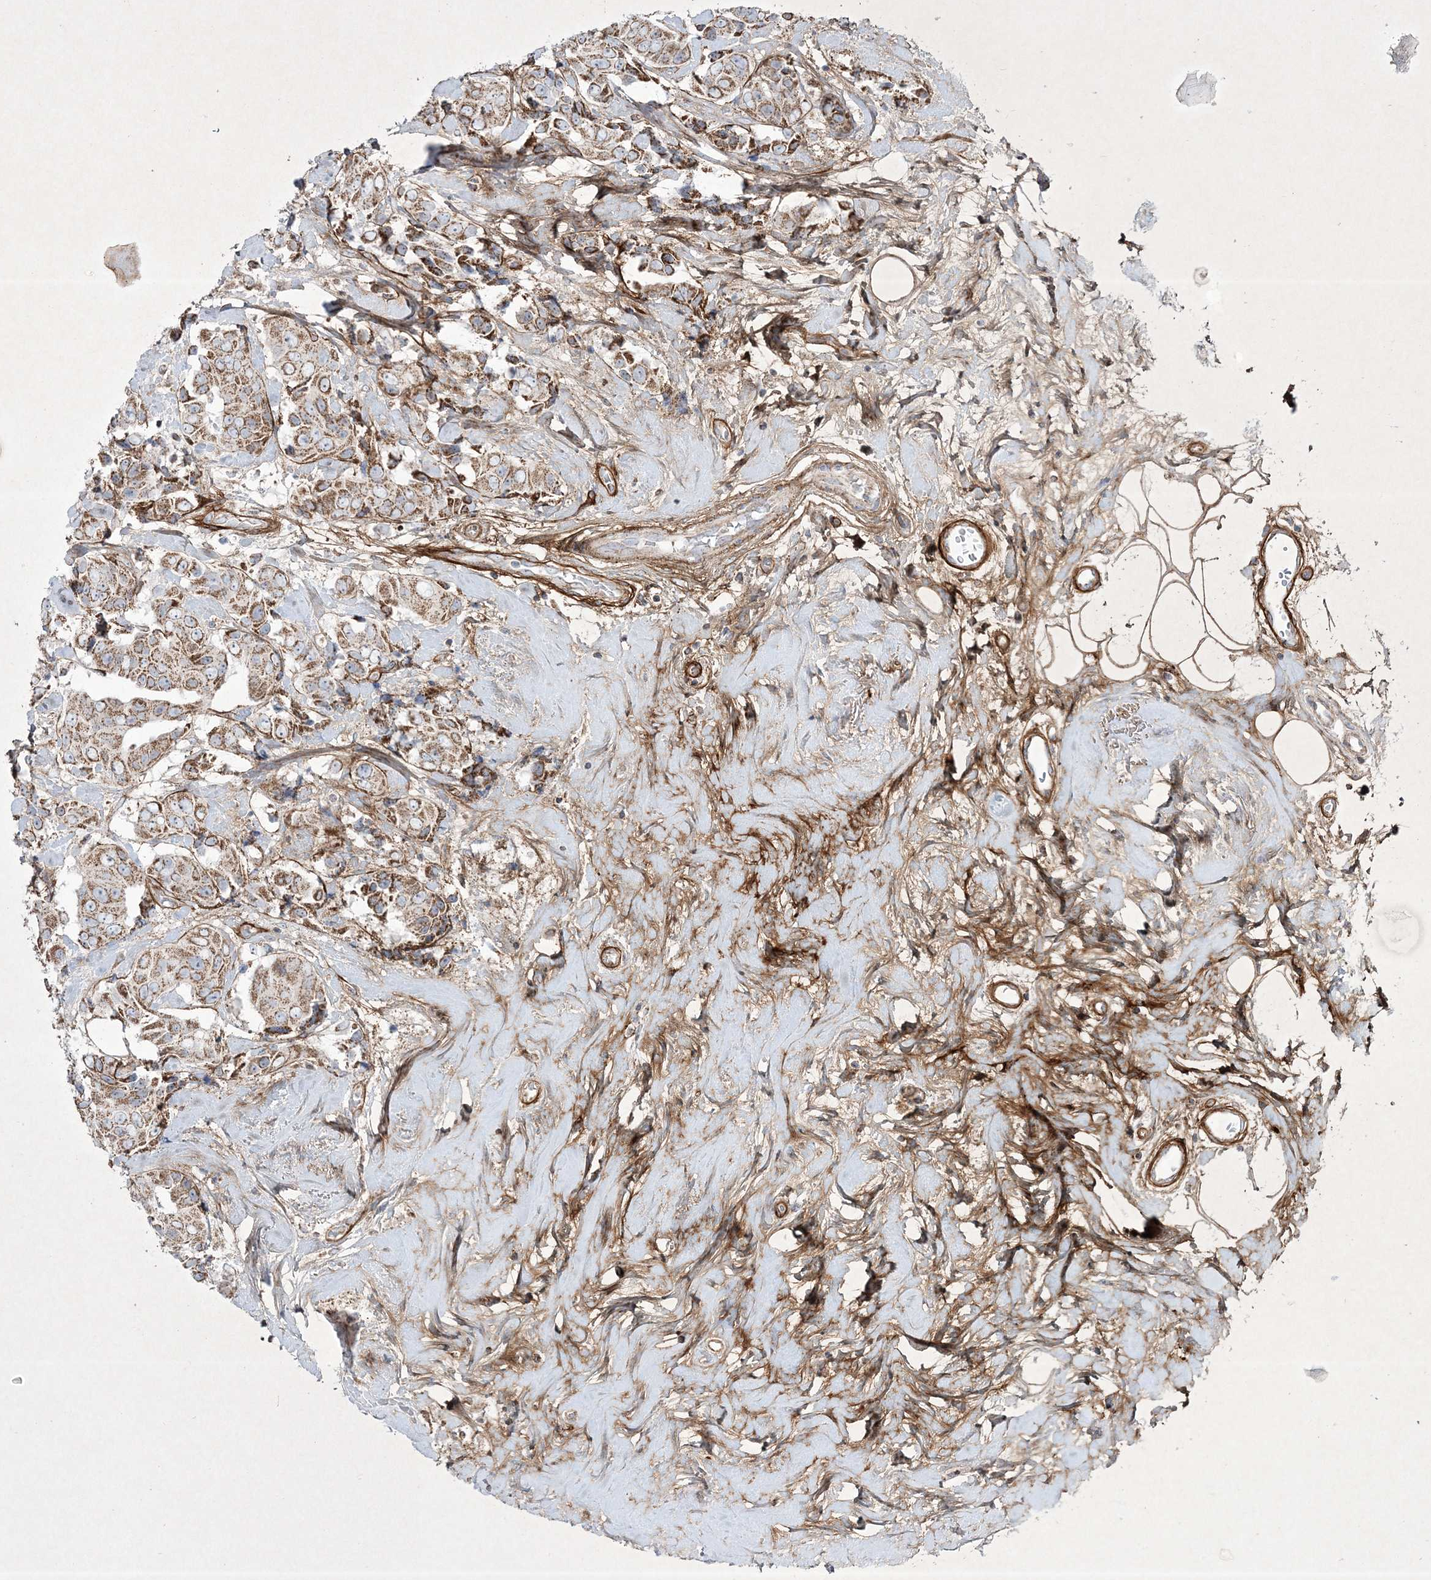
{"staining": {"intensity": "moderate", "quantity": ">75%", "location": "cytoplasmic/membranous"}, "tissue": "breast cancer", "cell_type": "Tumor cells", "image_type": "cancer", "snomed": [{"axis": "morphology", "description": "Normal tissue, NOS"}, {"axis": "morphology", "description": "Duct carcinoma"}, {"axis": "topography", "description": "Breast"}], "caption": "Immunohistochemical staining of human breast invasive ductal carcinoma reveals moderate cytoplasmic/membranous protein expression in approximately >75% of tumor cells.", "gene": "RICTOR", "patient": {"sex": "female", "age": 39}}